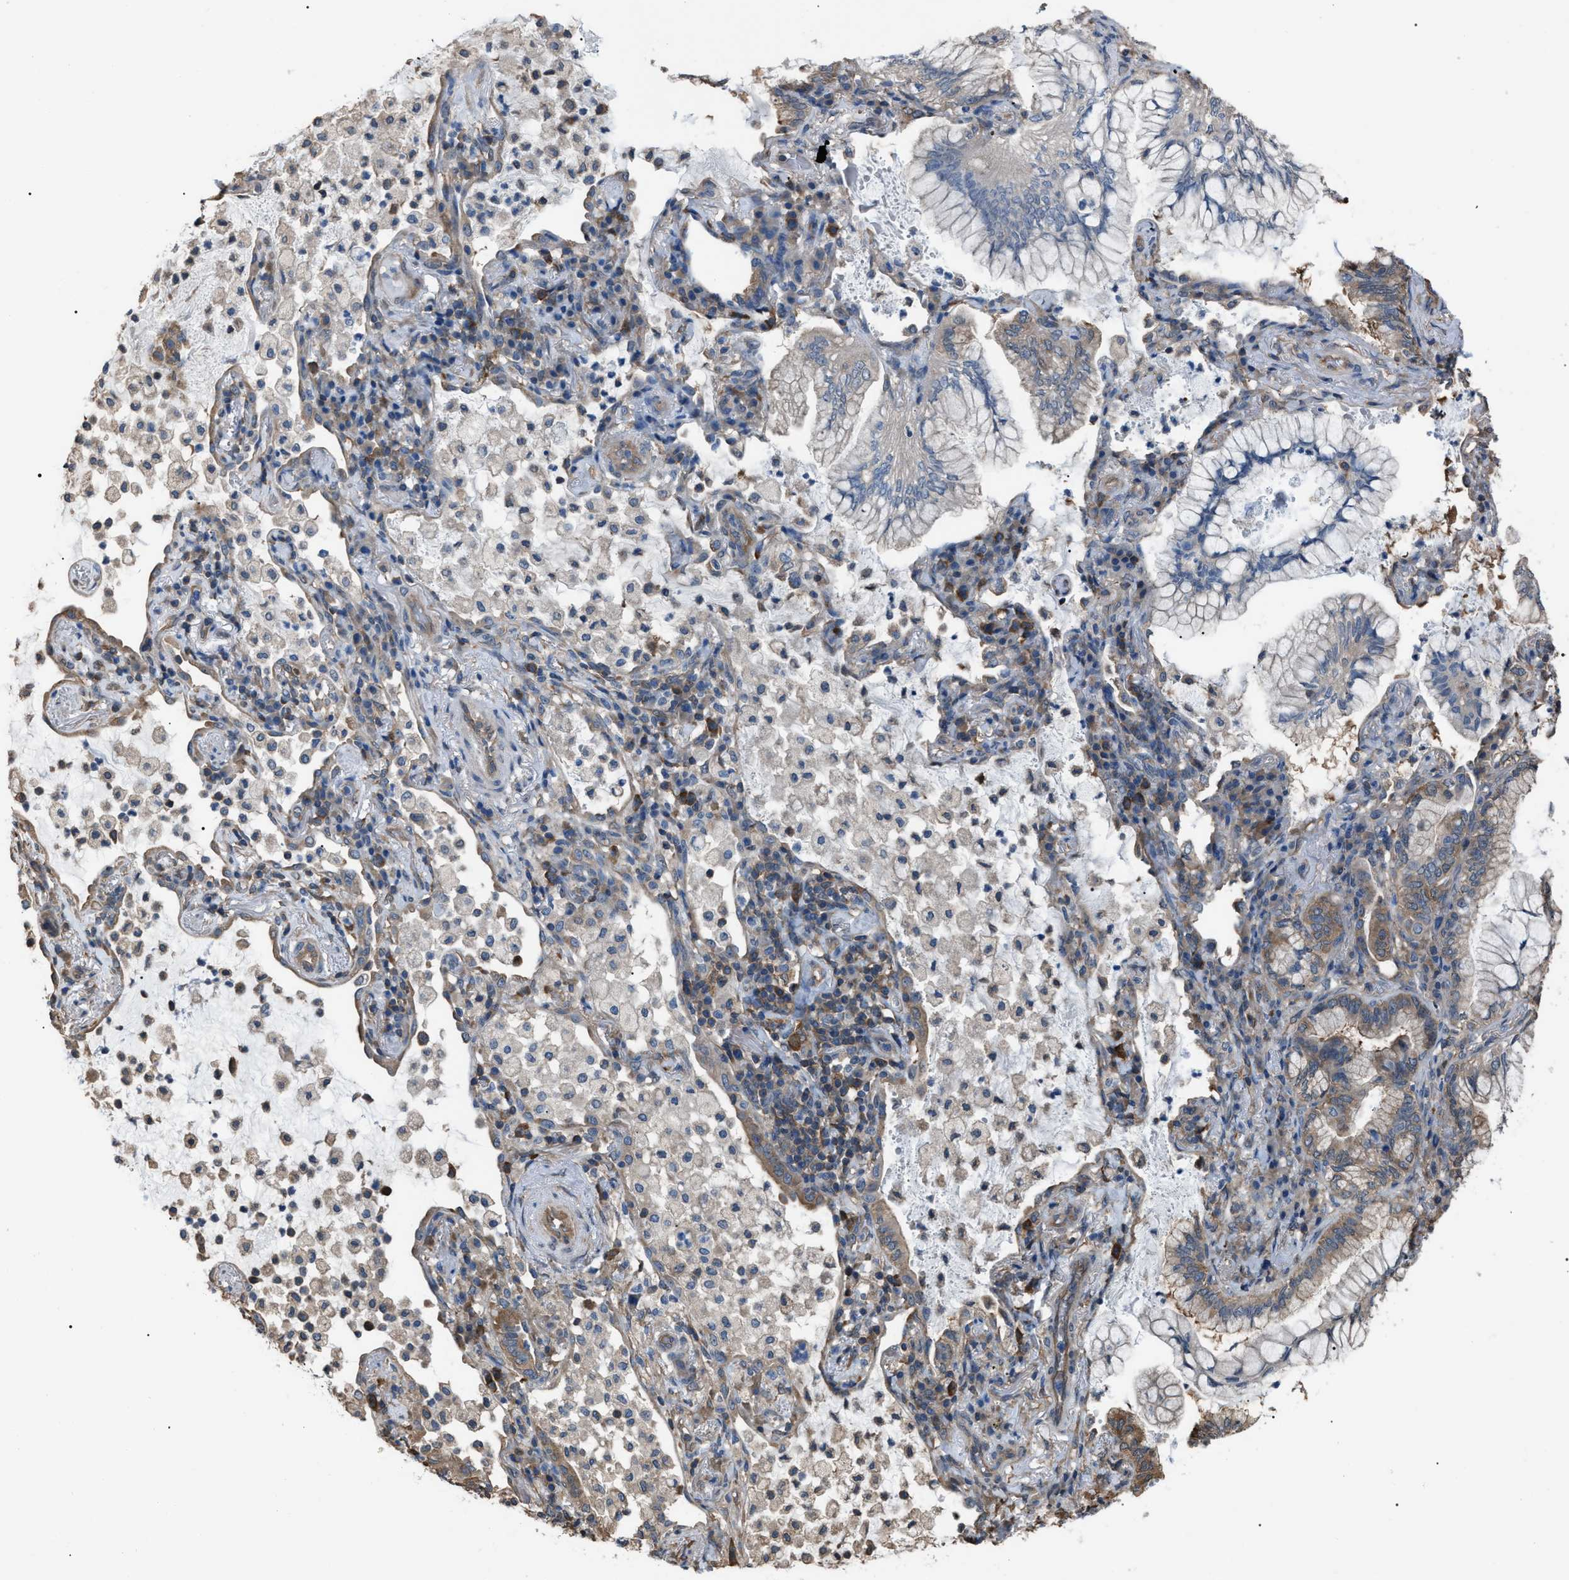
{"staining": {"intensity": "weak", "quantity": "<25%", "location": "cytoplasmic/membranous"}, "tissue": "lung cancer", "cell_type": "Tumor cells", "image_type": "cancer", "snomed": [{"axis": "morphology", "description": "Adenocarcinoma, NOS"}, {"axis": "topography", "description": "Lung"}], "caption": "This micrograph is of adenocarcinoma (lung) stained with immunohistochemistry (IHC) to label a protein in brown with the nuclei are counter-stained blue. There is no staining in tumor cells. (Brightfield microscopy of DAB (3,3'-diaminobenzidine) IHC at high magnification).", "gene": "PDCD5", "patient": {"sex": "female", "age": 70}}